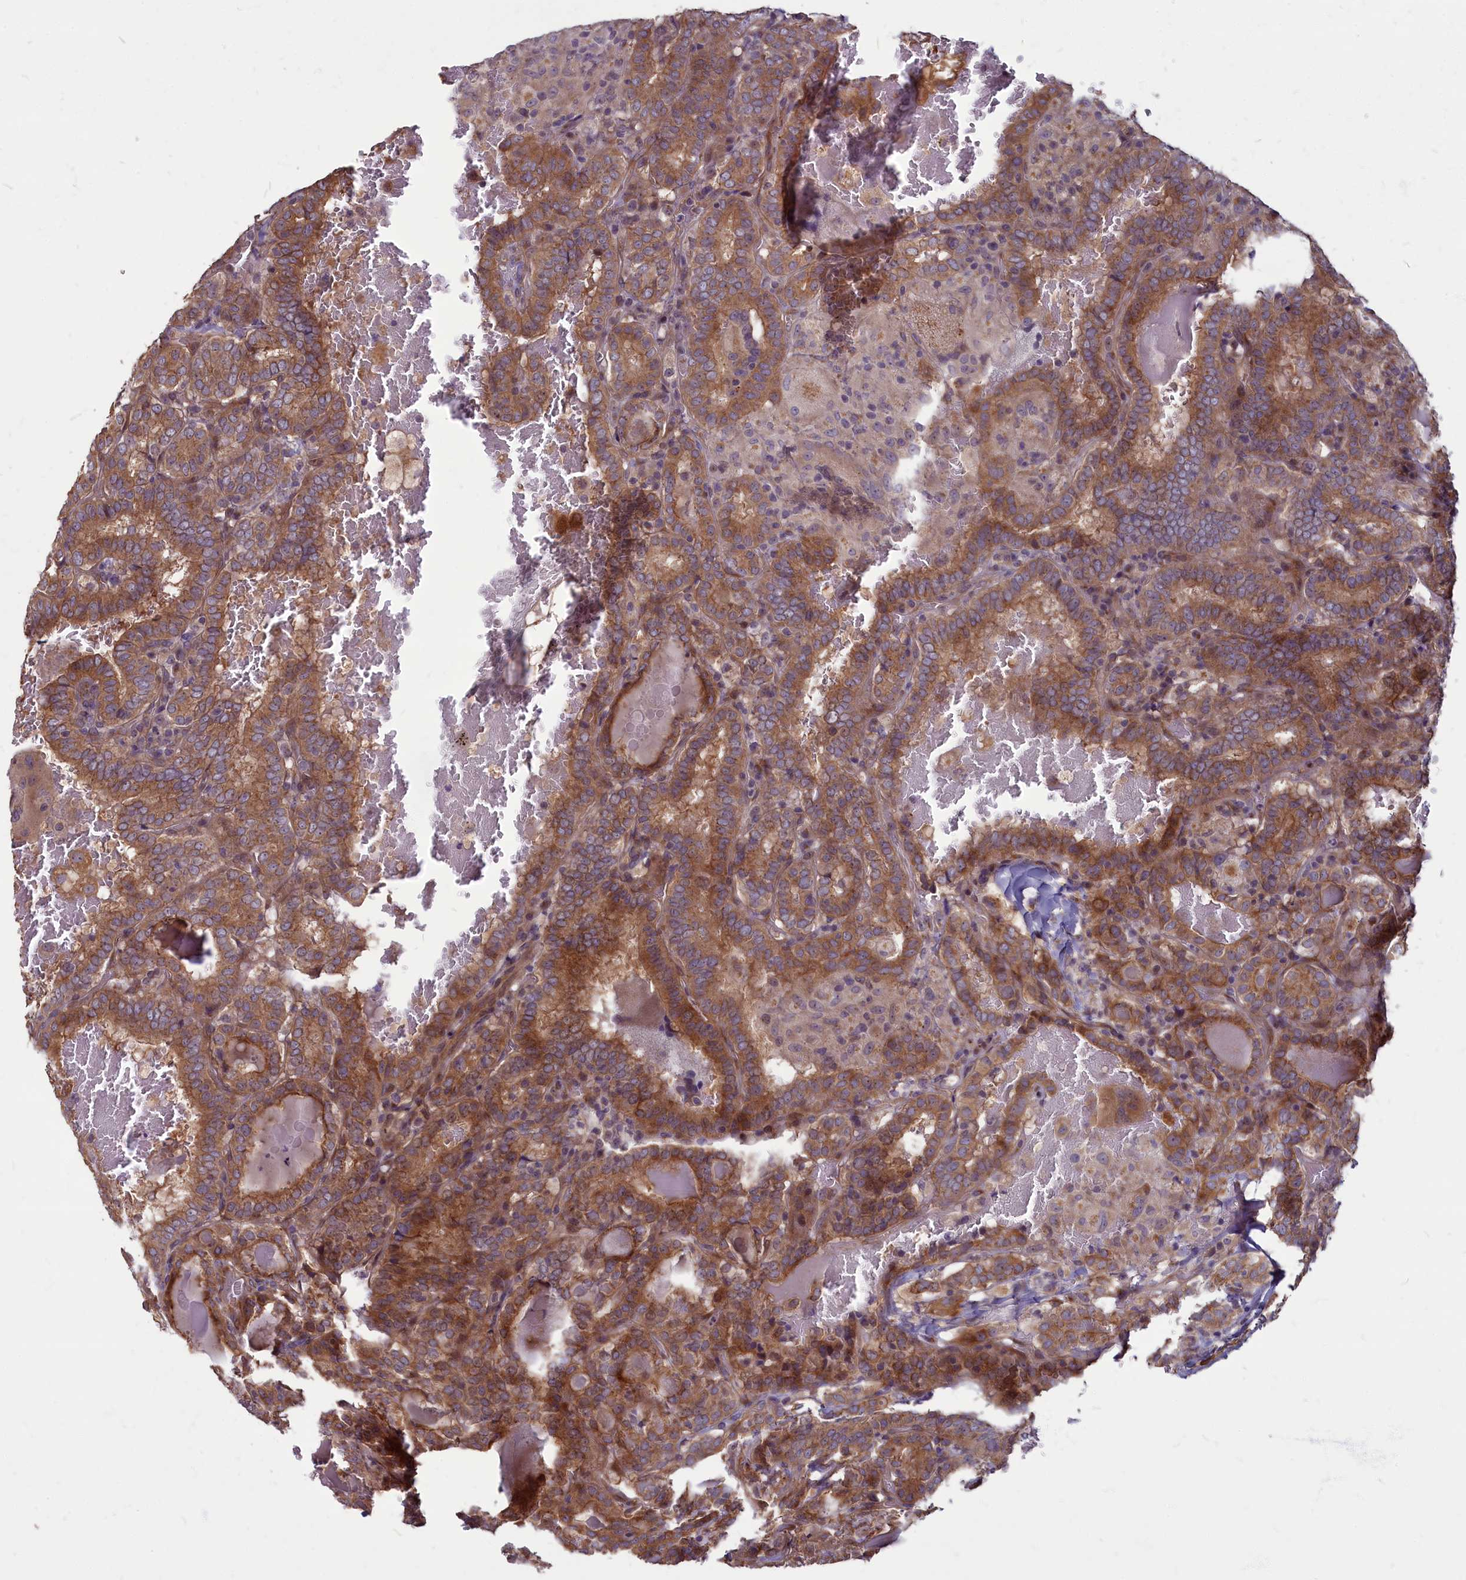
{"staining": {"intensity": "moderate", "quantity": ">75%", "location": "cytoplasmic/membranous"}, "tissue": "thyroid cancer", "cell_type": "Tumor cells", "image_type": "cancer", "snomed": [{"axis": "morphology", "description": "Papillary adenocarcinoma, NOS"}, {"axis": "topography", "description": "Thyroid gland"}], "caption": "Immunohistochemical staining of human thyroid cancer exhibits medium levels of moderate cytoplasmic/membranous protein expression in approximately >75% of tumor cells.", "gene": "MYCBP", "patient": {"sex": "female", "age": 72}}